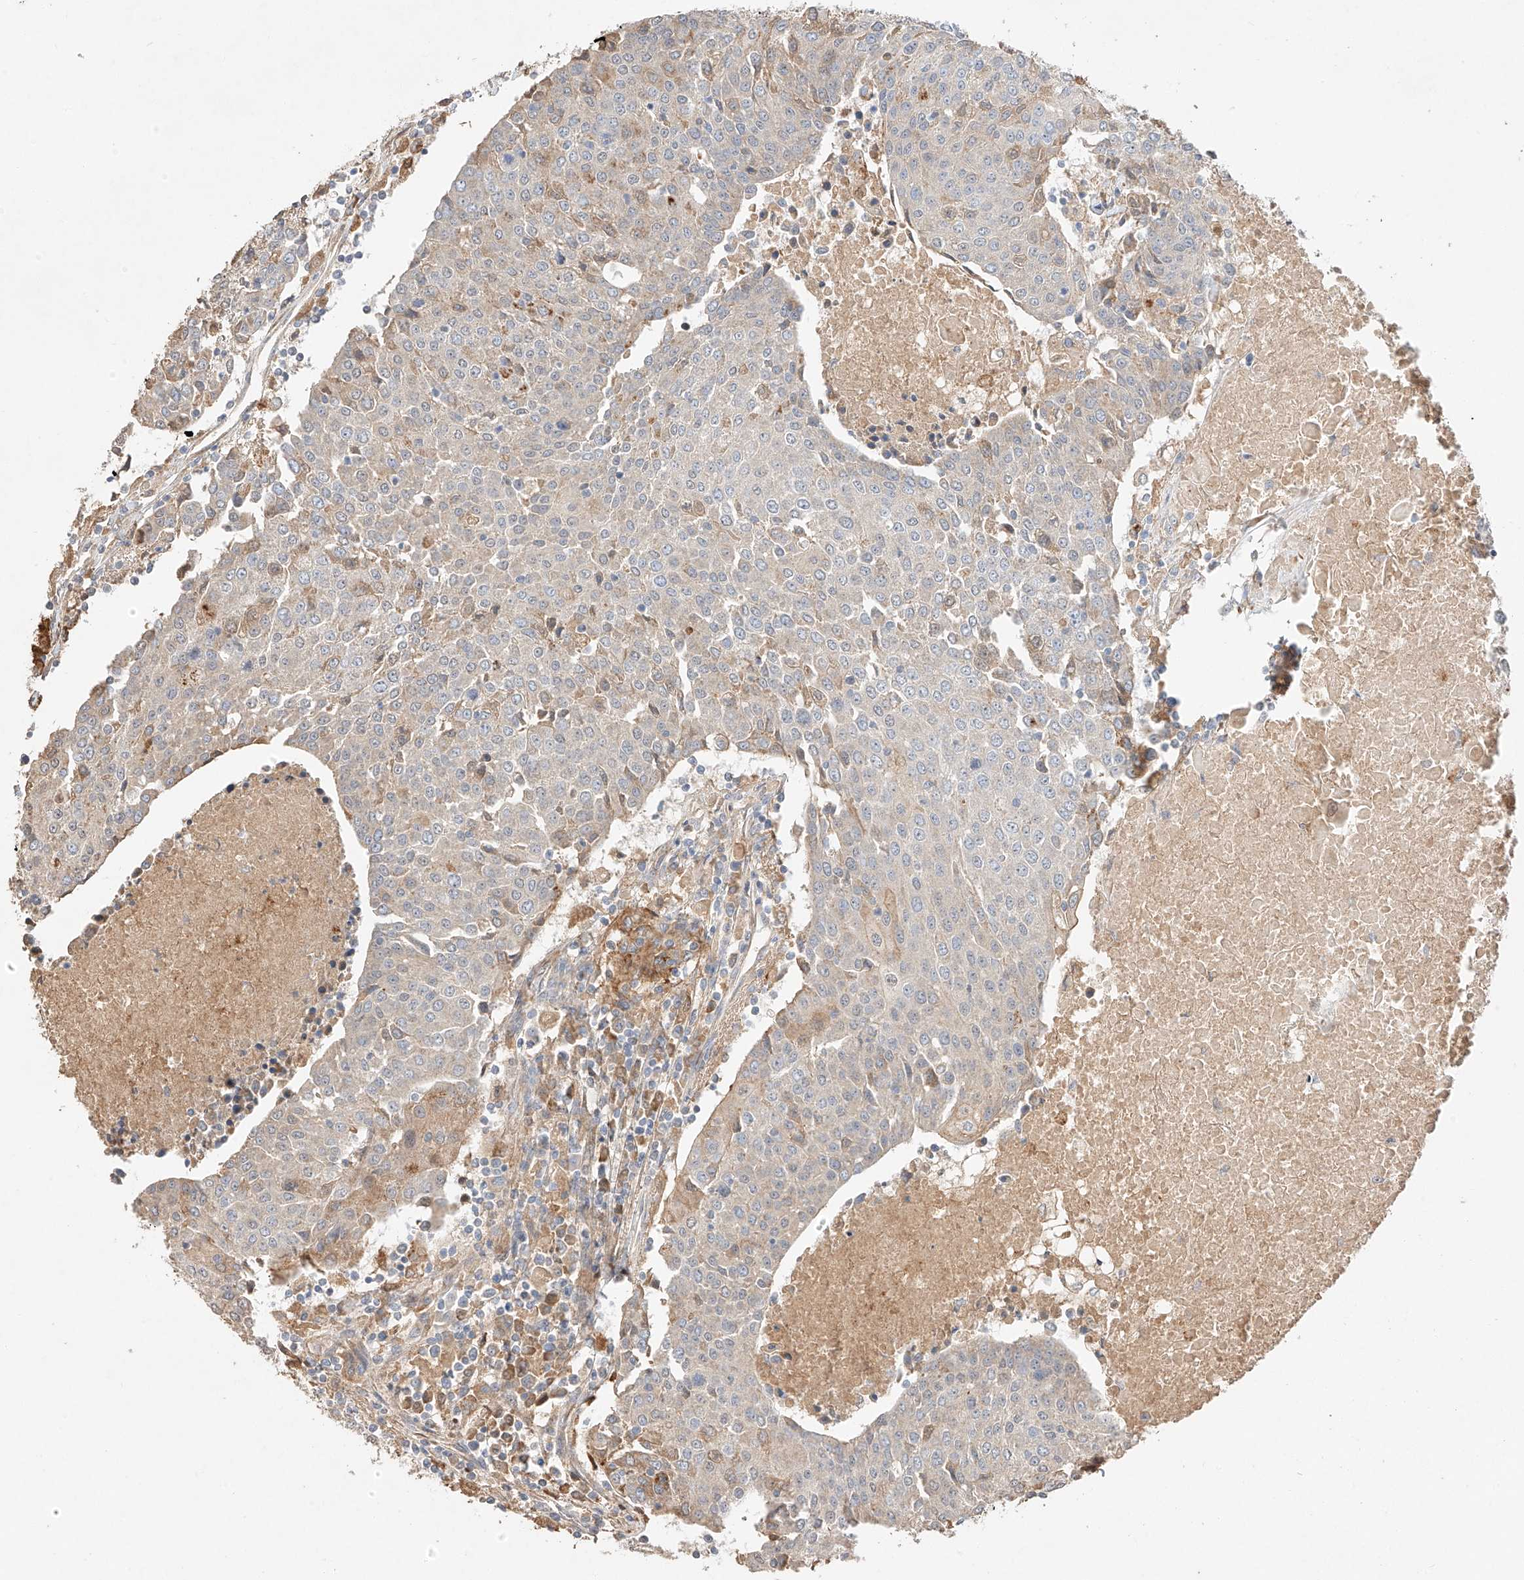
{"staining": {"intensity": "weak", "quantity": "<25%", "location": "cytoplasmic/membranous"}, "tissue": "urothelial cancer", "cell_type": "Tumor cells", "image_type": "cancer", "snomed": [{"axis": "morphology", "description": "Urothelial carcinoma, High grade"}, {"axis": "topography", "description": "Urinary bladder"}], "caption": "Tumor cells are negative for brown protein staining in urothelial carcinoma (high-grade).", "gene": "SUSD6", "patient": {"sex": "female", "age": 85}}